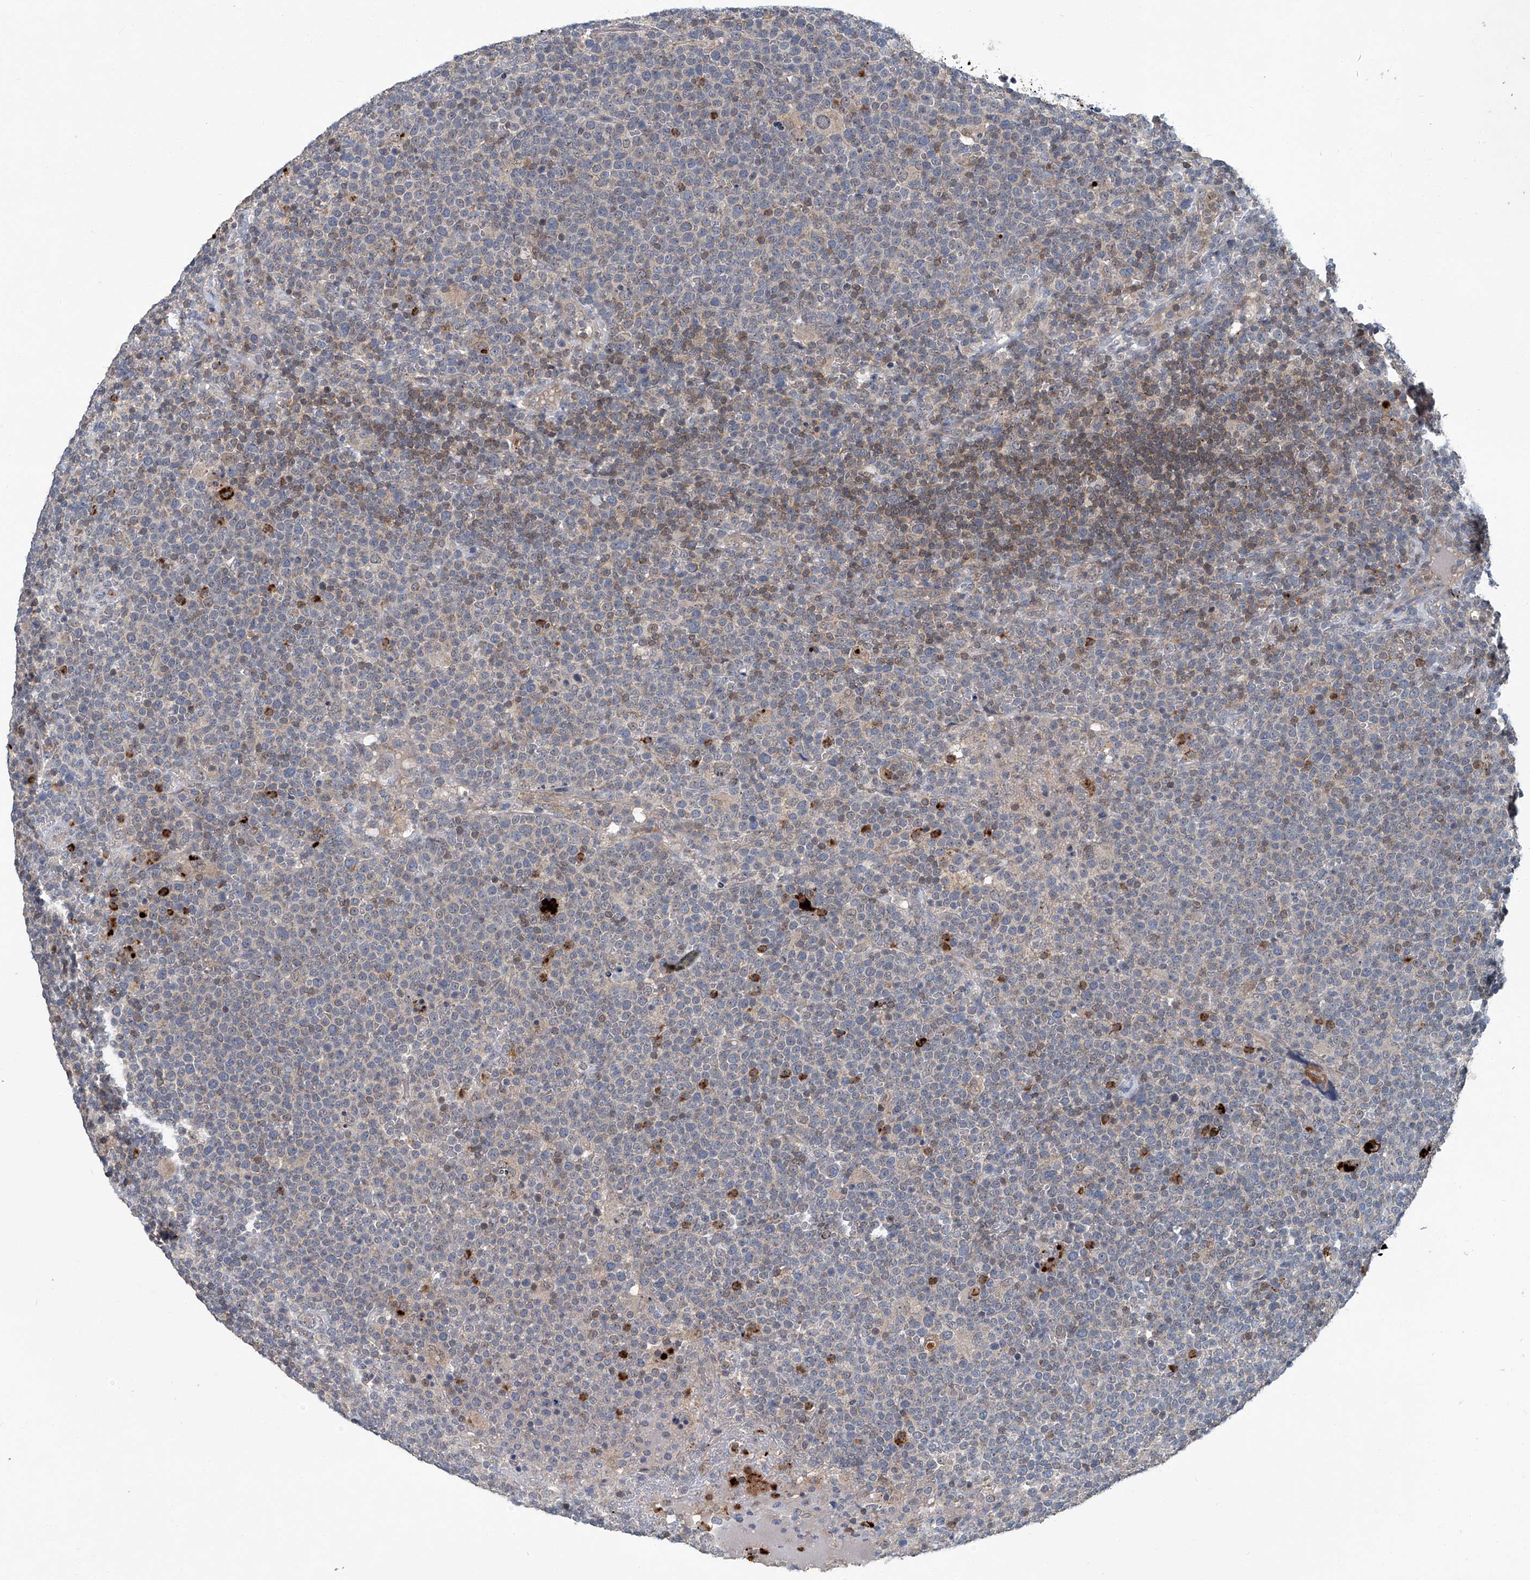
{"staining": {"intensity": "negative", "quantity": "none", "location": "none"}, "tissue": "lymphoma", "cell_type": "Tumor cells", "image_type": "cancer", "snomed": [{"axis": "morphology", "description": "Malignant lymphoma, non-Hodgkin's type, High grade"}, {"axis": "topography", "description": "Lymph node"}], "caption": "Protein analysis of lymphoma exhibits no significant staining in tumor cells. (DAB immunohistochemistry (IHC) visualized using brightfield microscopy, high magnification).", "gene": "AKNAD1", "patient": {"sex": "male", "age": 61}}